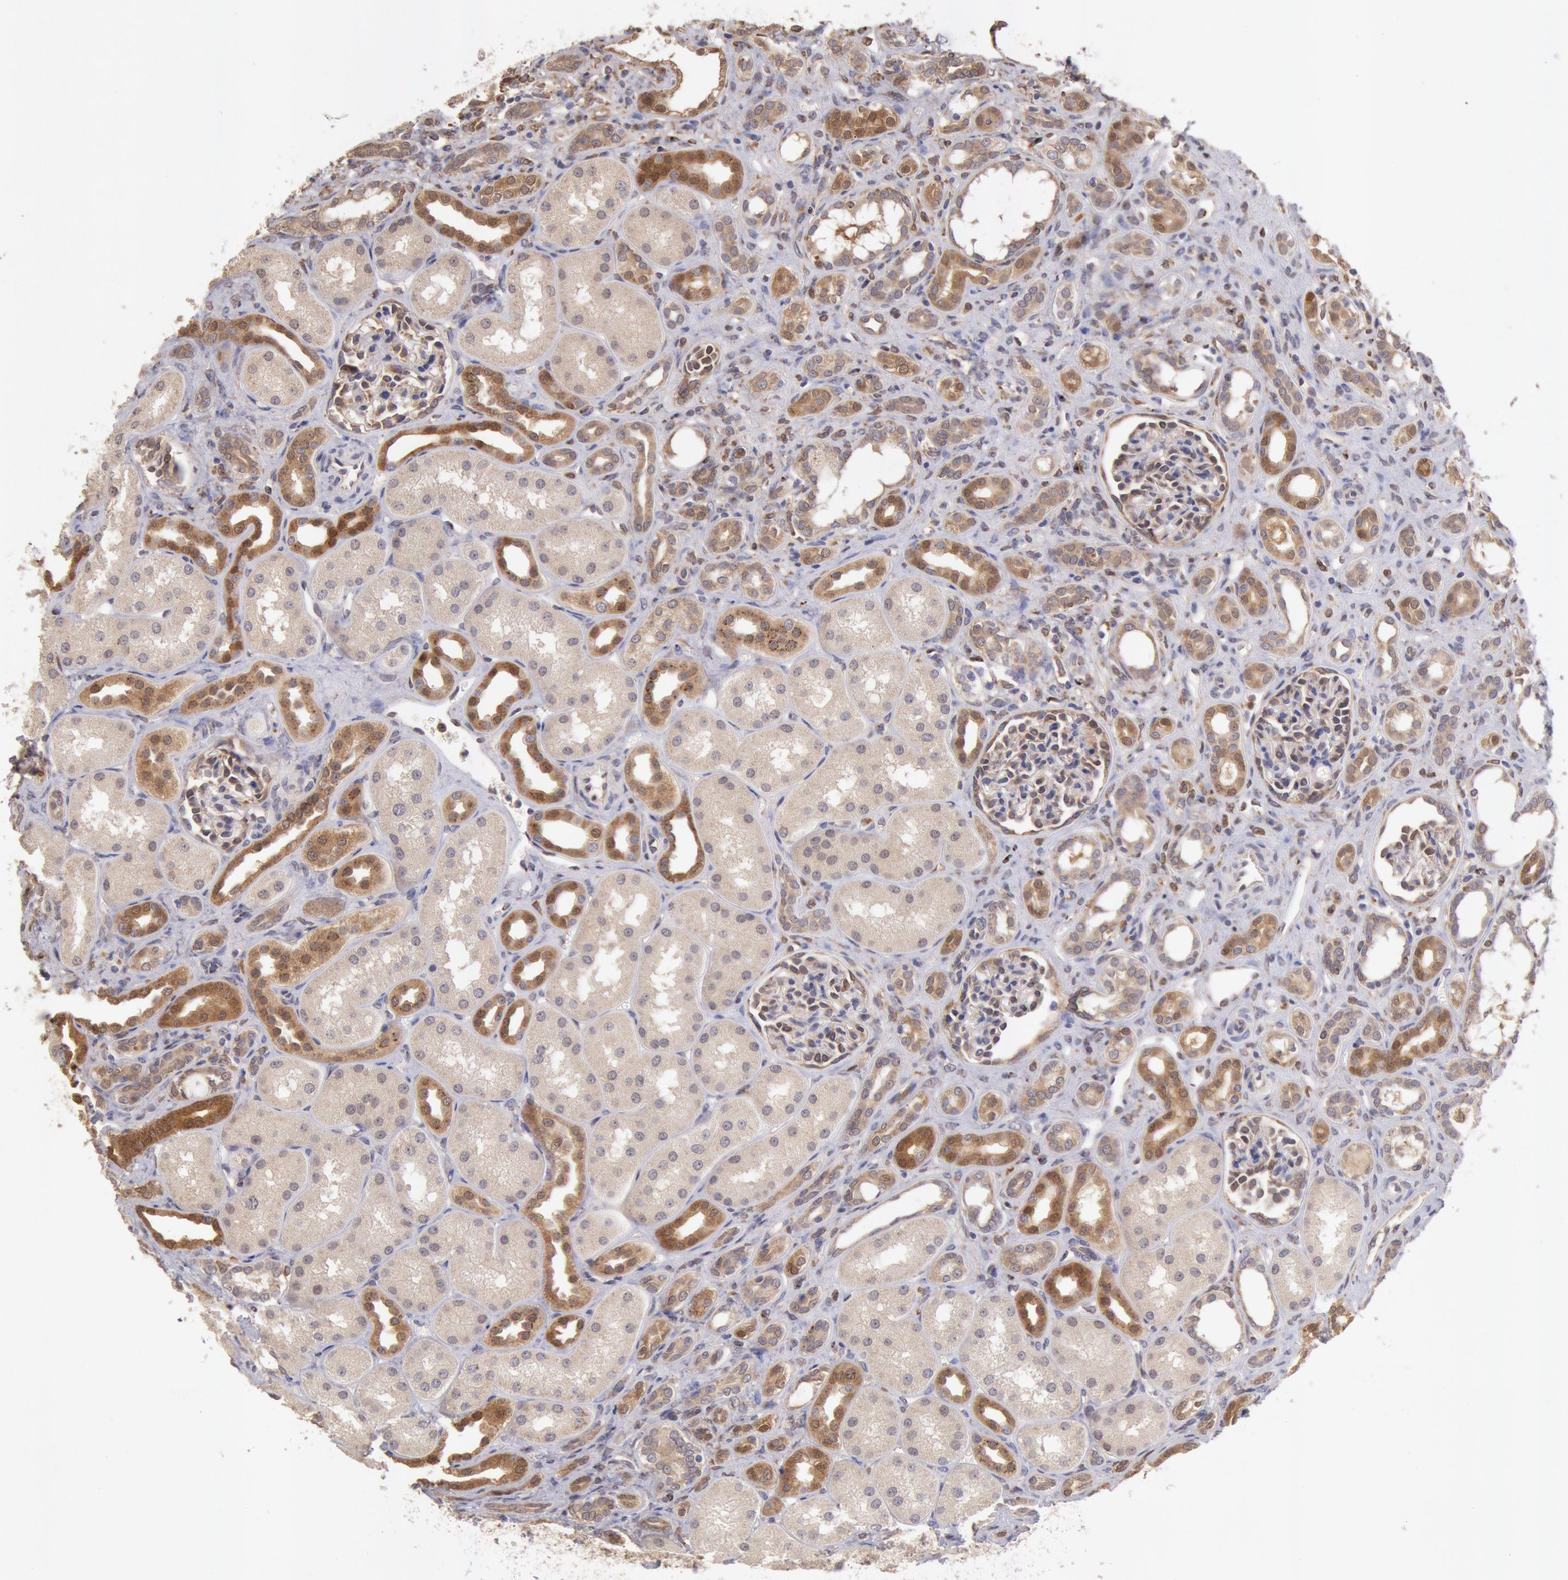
{"staining": {"intensity": "moderate", "quantity": "25%-75%", "location": "cytoplasmic/membranous"}, "tissue": "kidney", "cell_type": "Cells in glomeruli", "image_type": "normal", "snomed": [{"axis": "morphology", "description": "Normal tissue, NOS"}, {"axis": "topography", "description": "Kidney"}], "caption": "Protein staining reveals moderate cytoplasmic/membranous positivity in approximately 25%-75% of cells in glomeruli in unremarkable kidney. (DAB (3,3'-diaminobenzidine) IHC with brightfield microscopy, high magnification).", "gene": "COMT", "patient": {"sex": "male", "age": 7}}